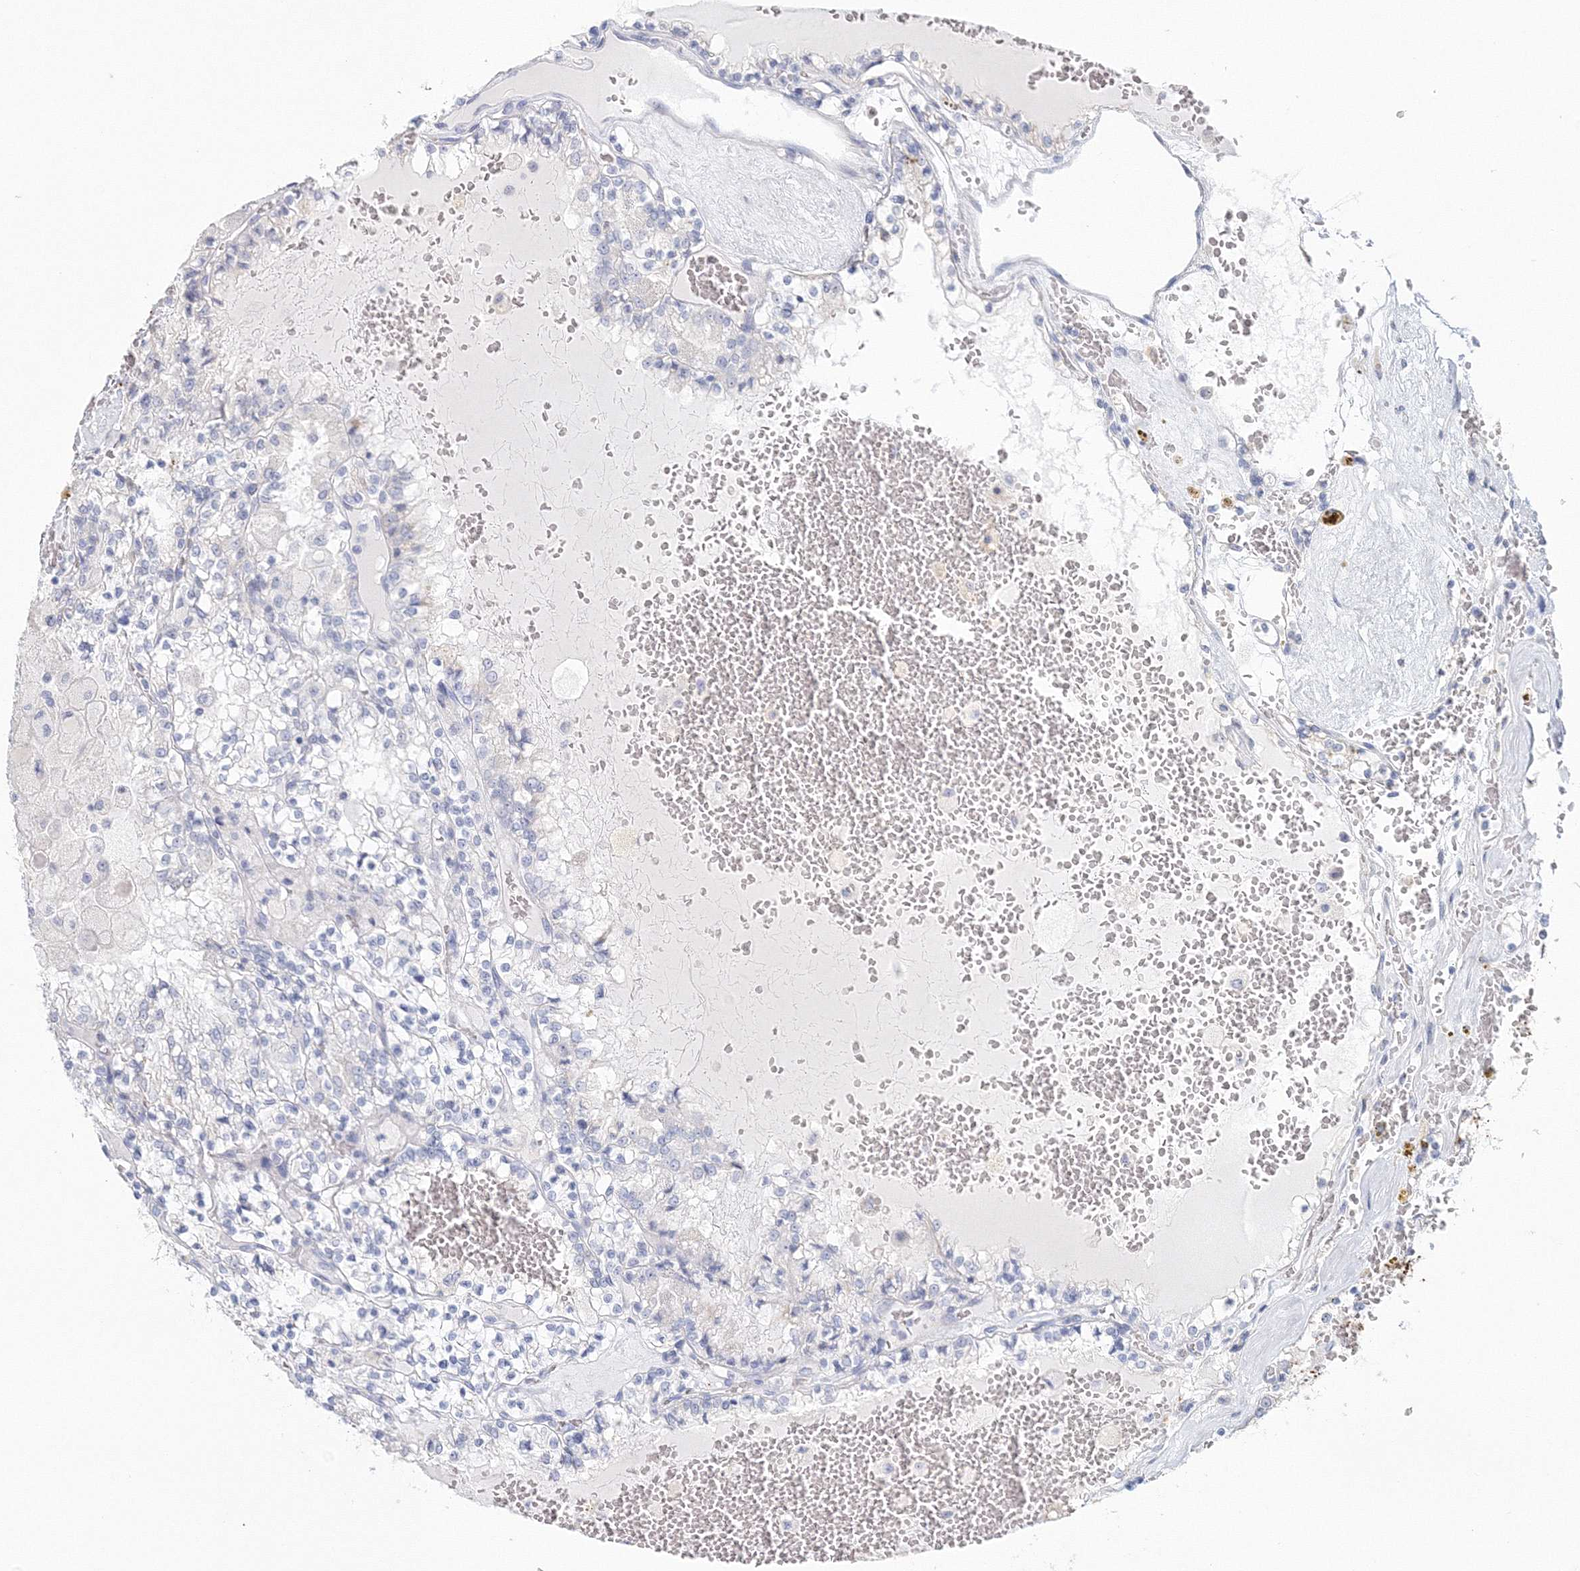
{"staining": {"intensity": "negative", "quantity": "none", "location": "none"}, "tissue": "renal cancer", "cell_type": "Tumor cells", "image_type": "cancer", "snomed": [{"axis": "morphology", "description": "Adenocarcinoma, NOS"}, {"axis": "topography", "description": "Kidney"}], "caption": "Immunohistochemistry of adenocarcinoma (renal) demonstrates no staining in tumor cells.", "gene": "VSIG1", "patient": {"sex": "female", "age": 56}}